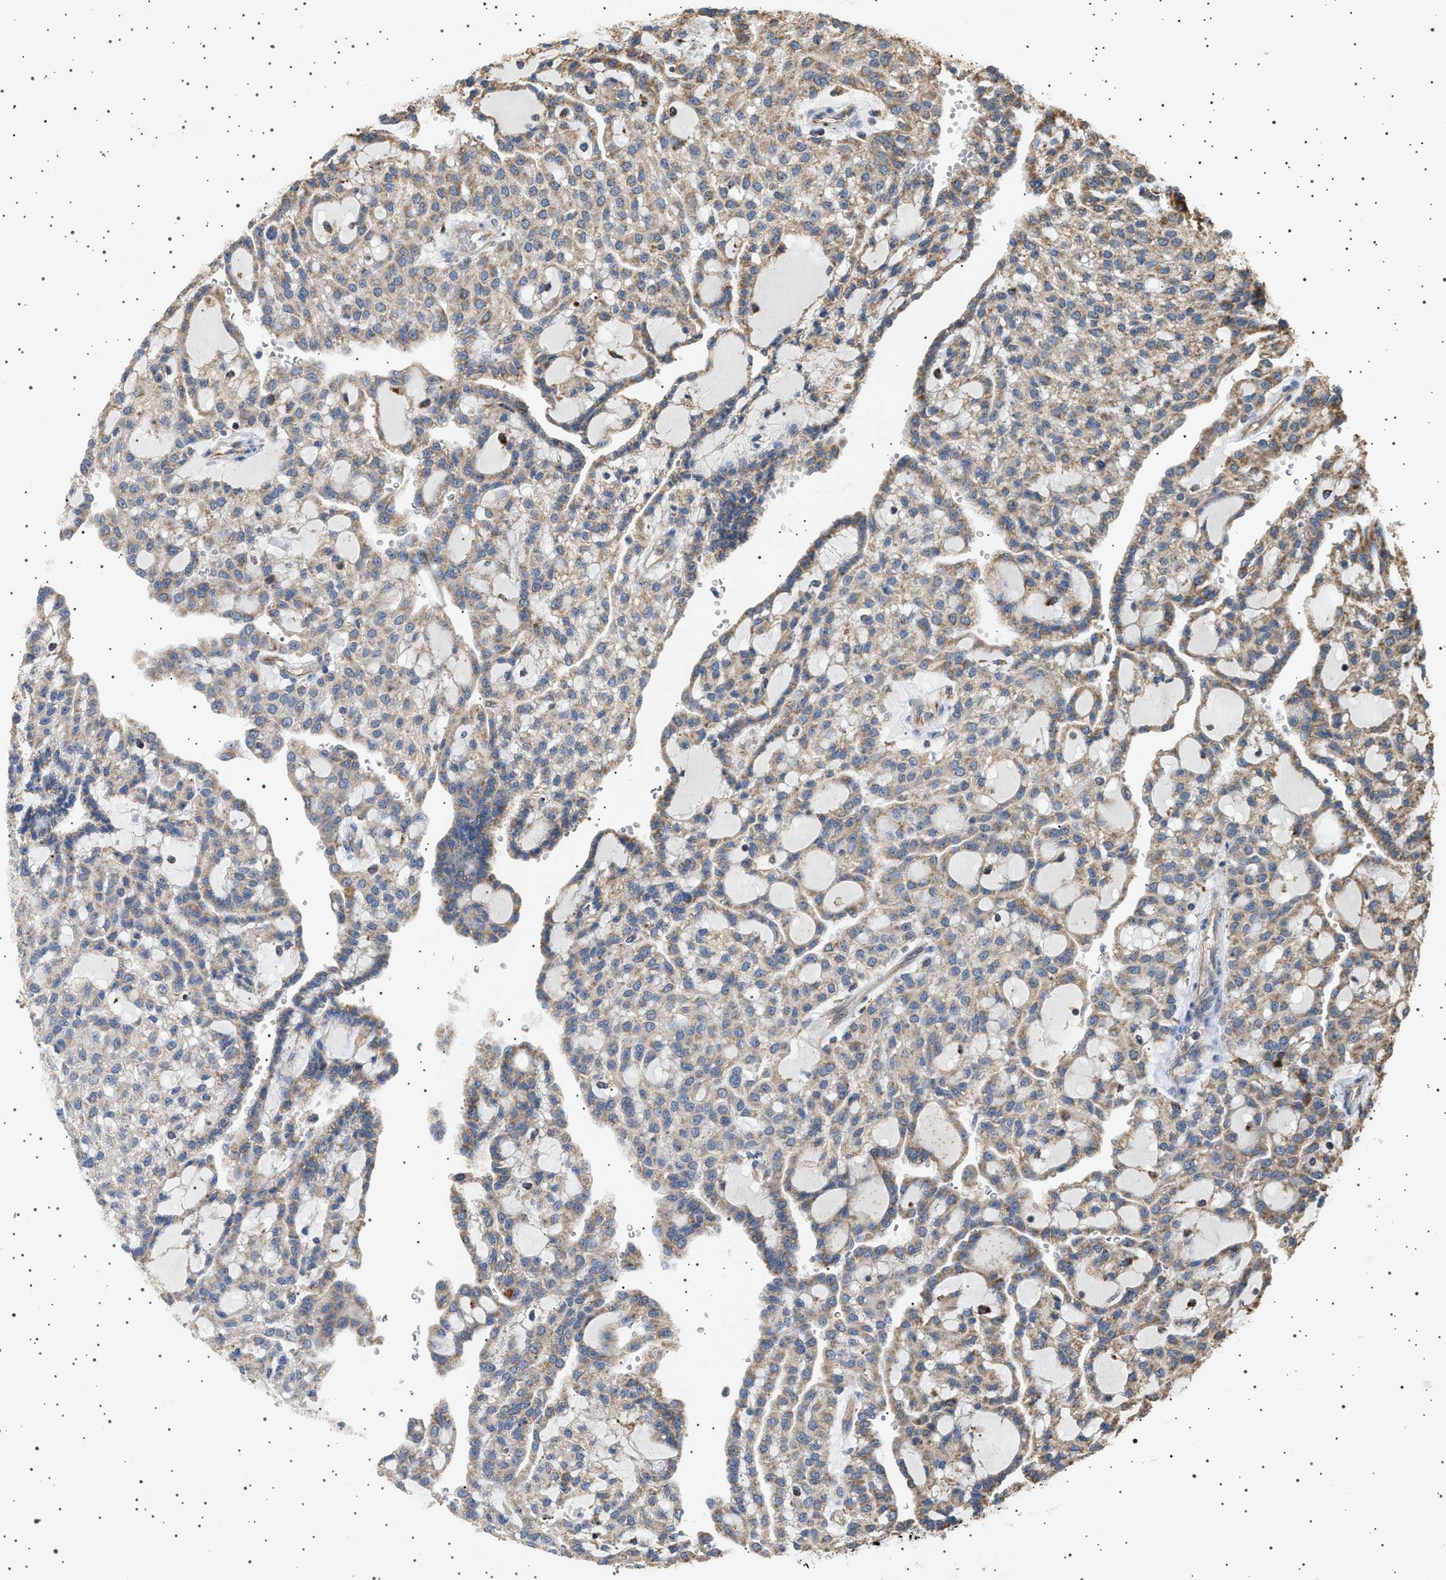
{"staining": {"intensity": "weak", "quantity": "25%-75%", "location": "cytoplasmic/membranous"}, "tissue": "renal cancer", "cell_type": "Tumor cells", "image_type": "cancer", "snomed": [{"axis": "morphology", "description": "Adenocarcinoma, NOS"}, {"axis": "topography", "description": "Kidney"}], "caption": "DAB immunohistochemical staining of human renal cancer (adenocarcinoma) reveals weak cytoplasmic/membranous protein expression in approximately 25%-75% of tumor cells.", "gene": "TRUB2", "patient": {"sex": "male", "age": 63}}